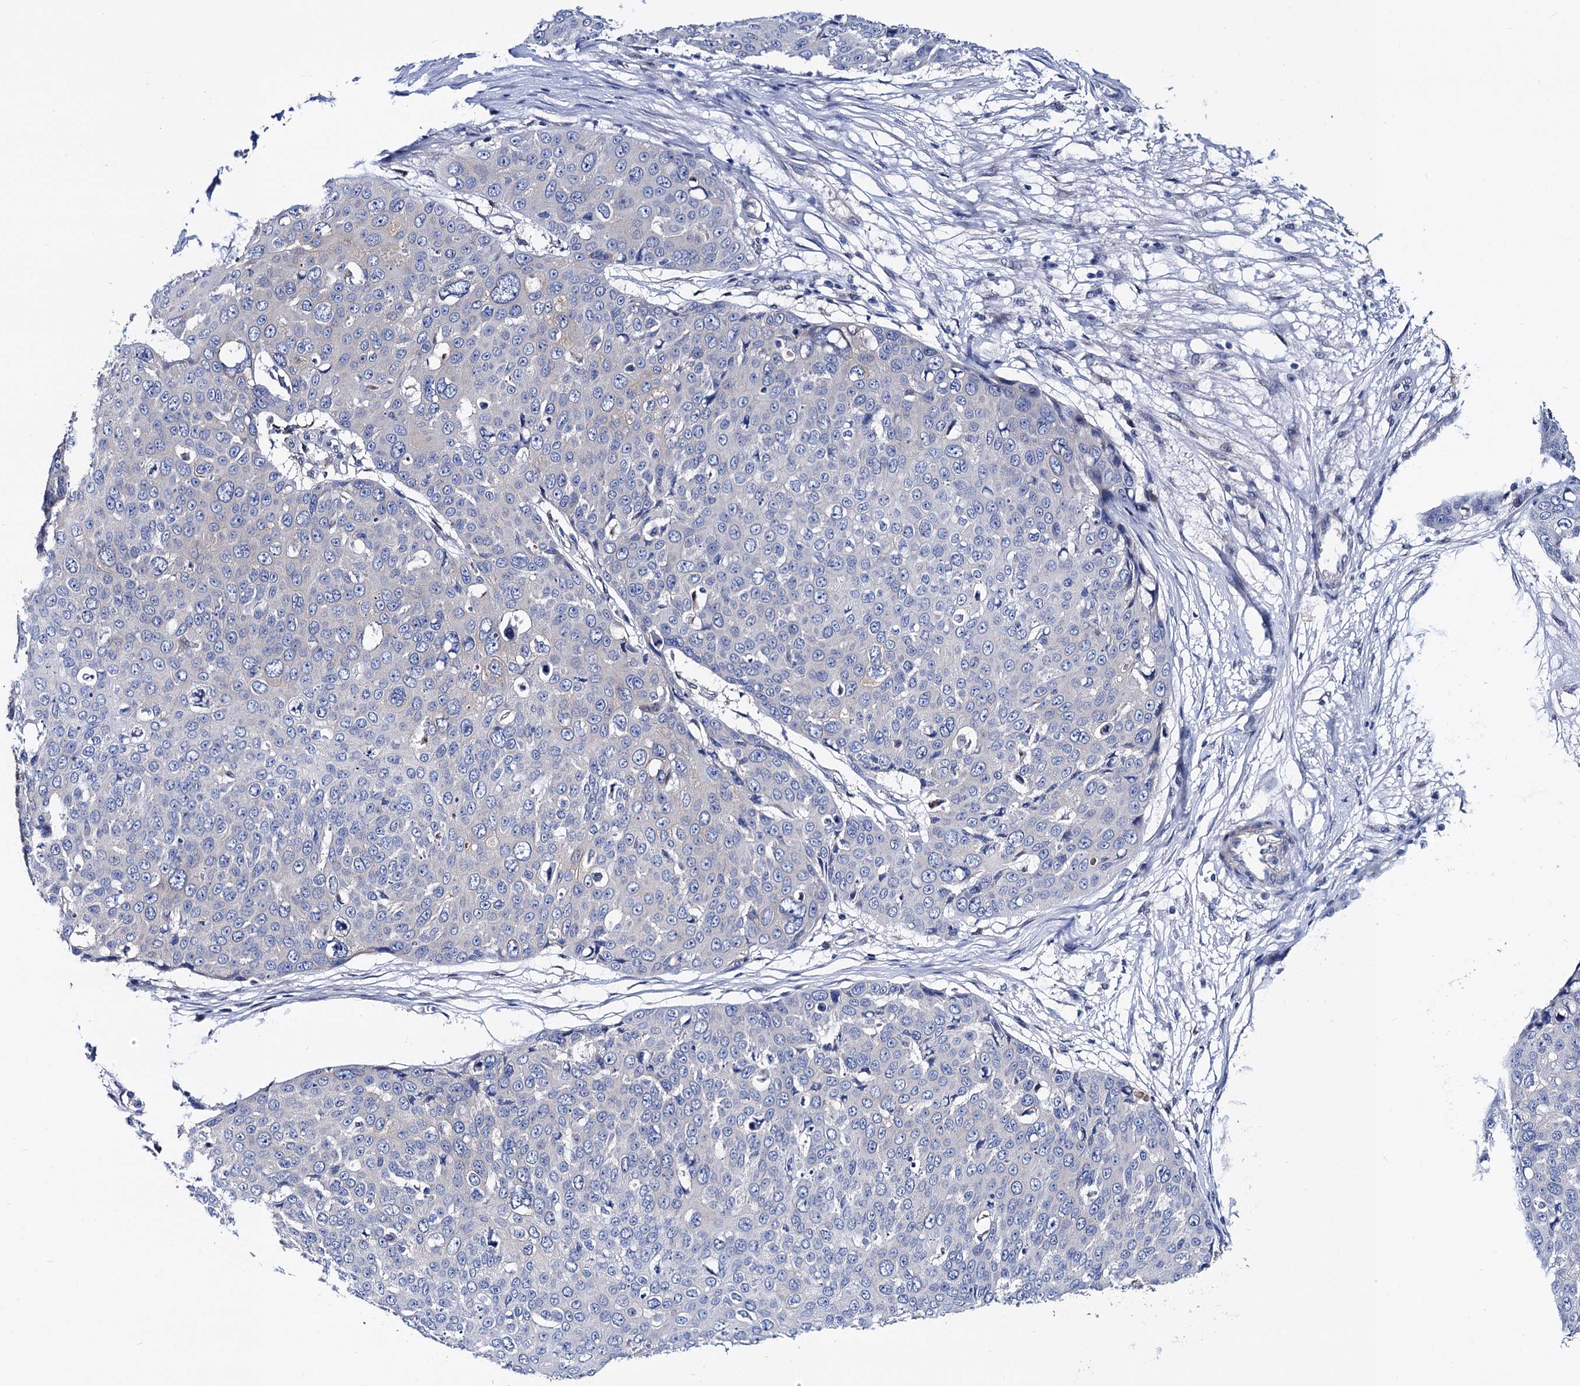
{"staining": {"intensity": "negative", "quantity": "none", "location": "none"}, "tissue": "skin cancer", "cell_type": "Tumor cells", "image_type": "cancer", "snomed": [{"axis": "morphology", "description": "Squamous cell carcinoma, NOS"}, {"axis": "topography", "description": "Skin"}], "caption": "High power microscopy image of an immunohistochemistry histopathology image of skin squamous cell carcinoma, revealing no significant staining in tumor cells. (DAB immunohistochemistry (IHC), high magnification).", "gene": "ZDHHC18", "patient": {"sex": "male", "age": 71}}